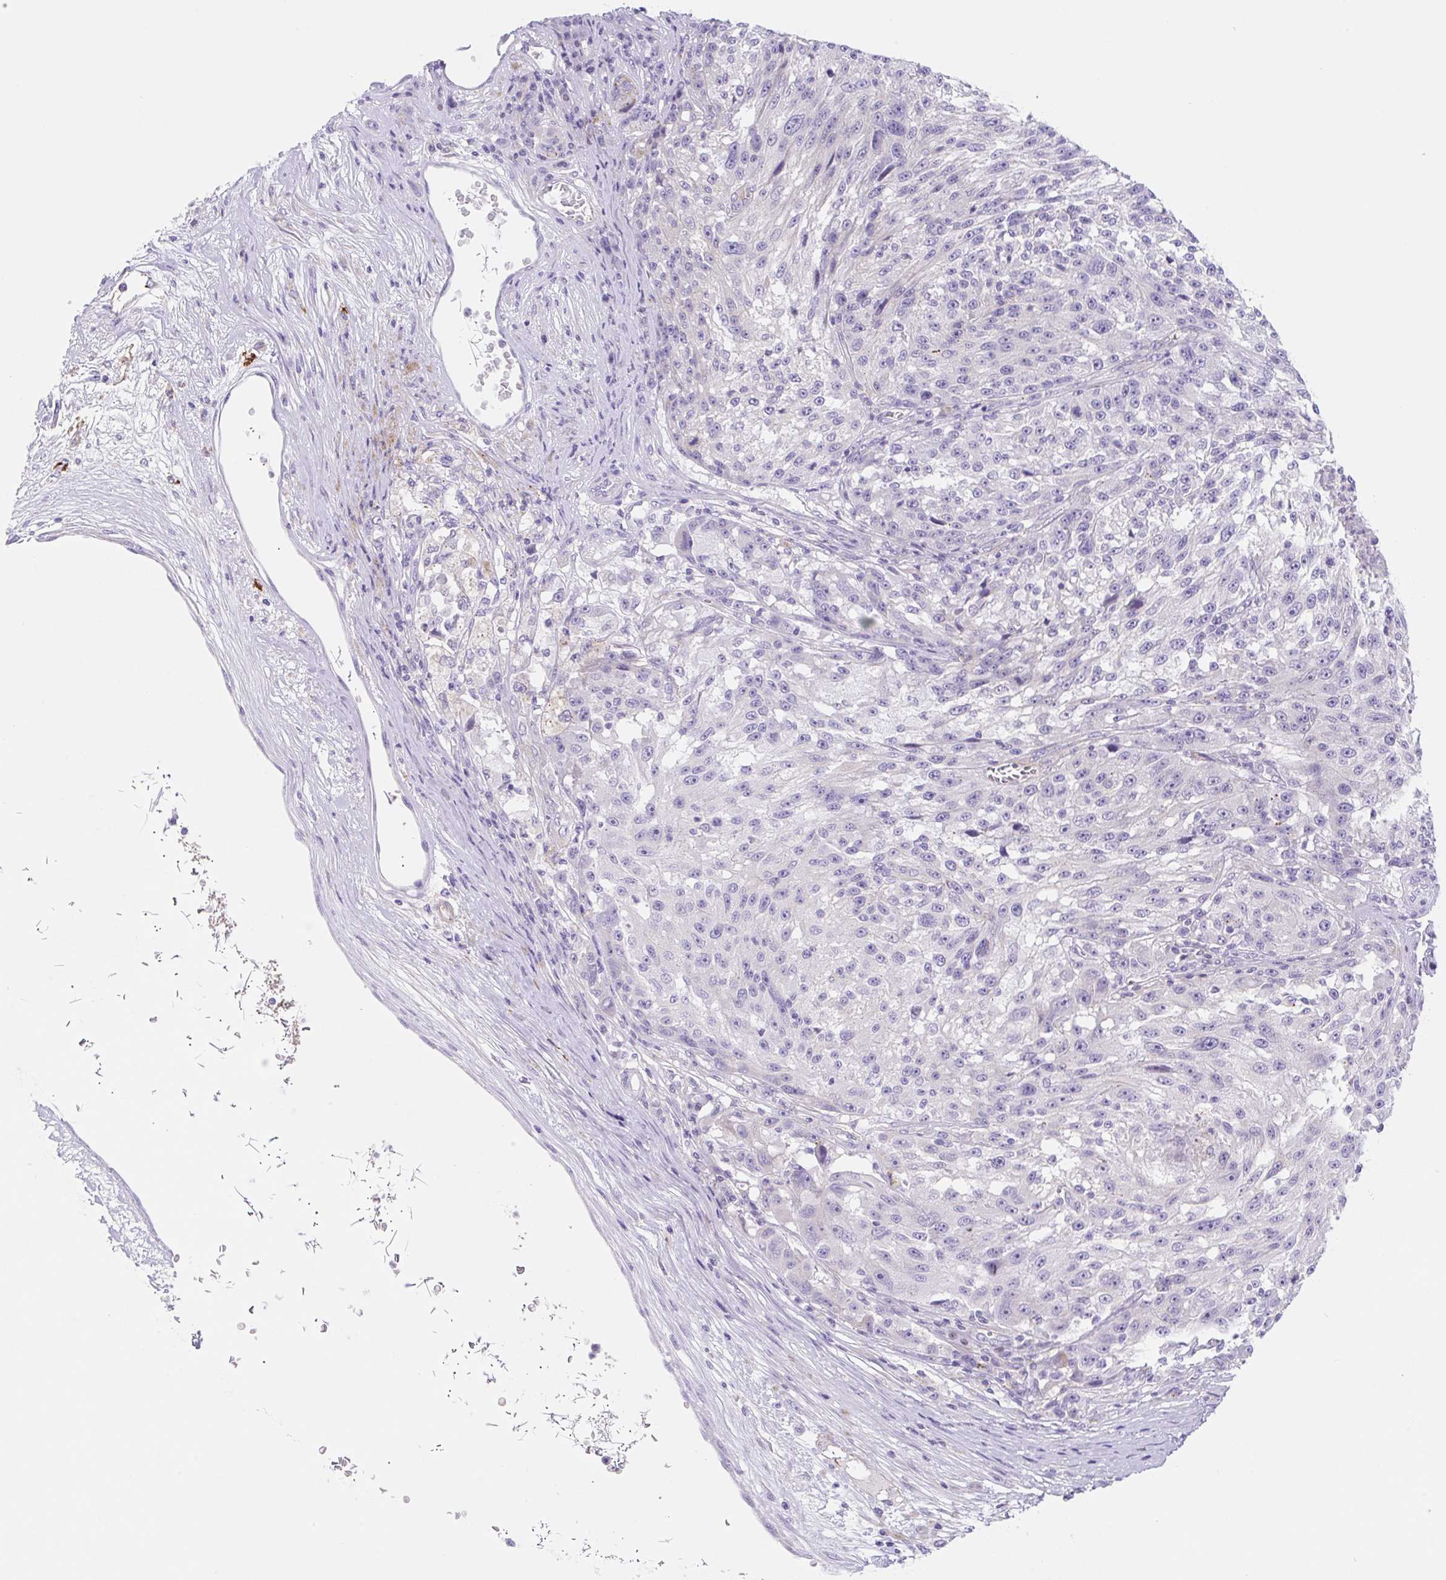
{"staining": {"intensity": "negative", "quantity": "none", "location": "none"}, "tissue": "melanoma", "cell_type": "Tumor cells", "image_type": "cancer", "snomed": [{"axis": "morphology", "description": "Malignant melanoma, NOS"}, {"axis": "topography", "description": "Skin"}], "caption": "DAB (3,3'-diaminobenzidine) immunohistochemical staining of human melanoma displays no significant positivity in tumor cells.", "gene": "LYVE1", "patient": {"sex": "male", "age": 53}}